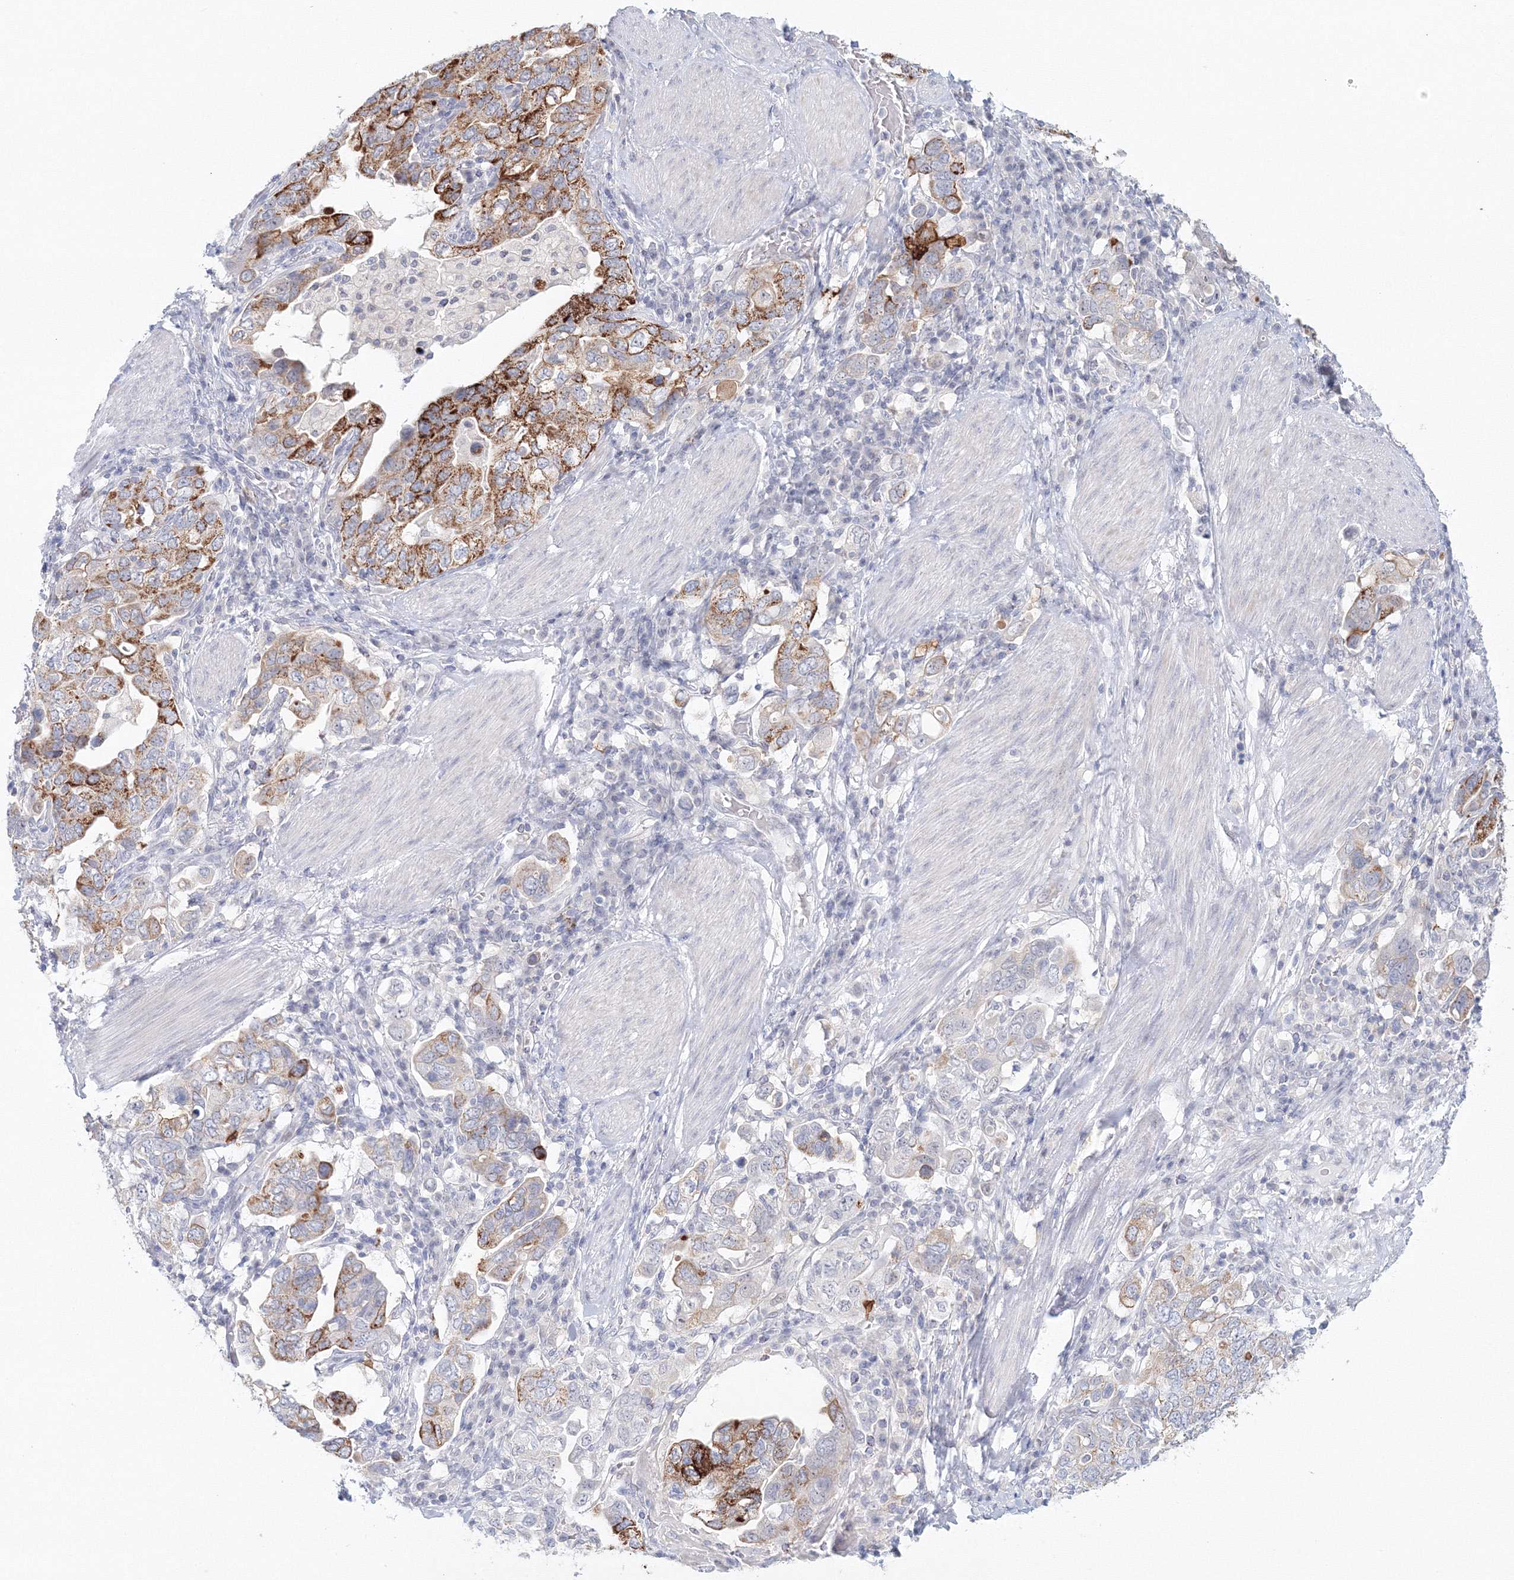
{"staining": {"intensity": "strong", "quantity": "<25%", "location": "cytoplasmic/membranous"}, "tissue": "stomach cancer", "cell_type": "Tumor cells", "image_type": "cancer", "snomed": [{"axis": "morphology", "description": "Adenocarcinoma, NOS"}, {"axis": "topography", "description": "Stomach, upper"}], "caption": "An immunohistochemistry (IHC) image of tumor tissue is shown. Protein staining in brown labels strong cytoplasmic/membranous positivity in stomach cancer within tumor cells.", "gene": "VSIG1", "patient": {"sex": "male", "age": 62}}